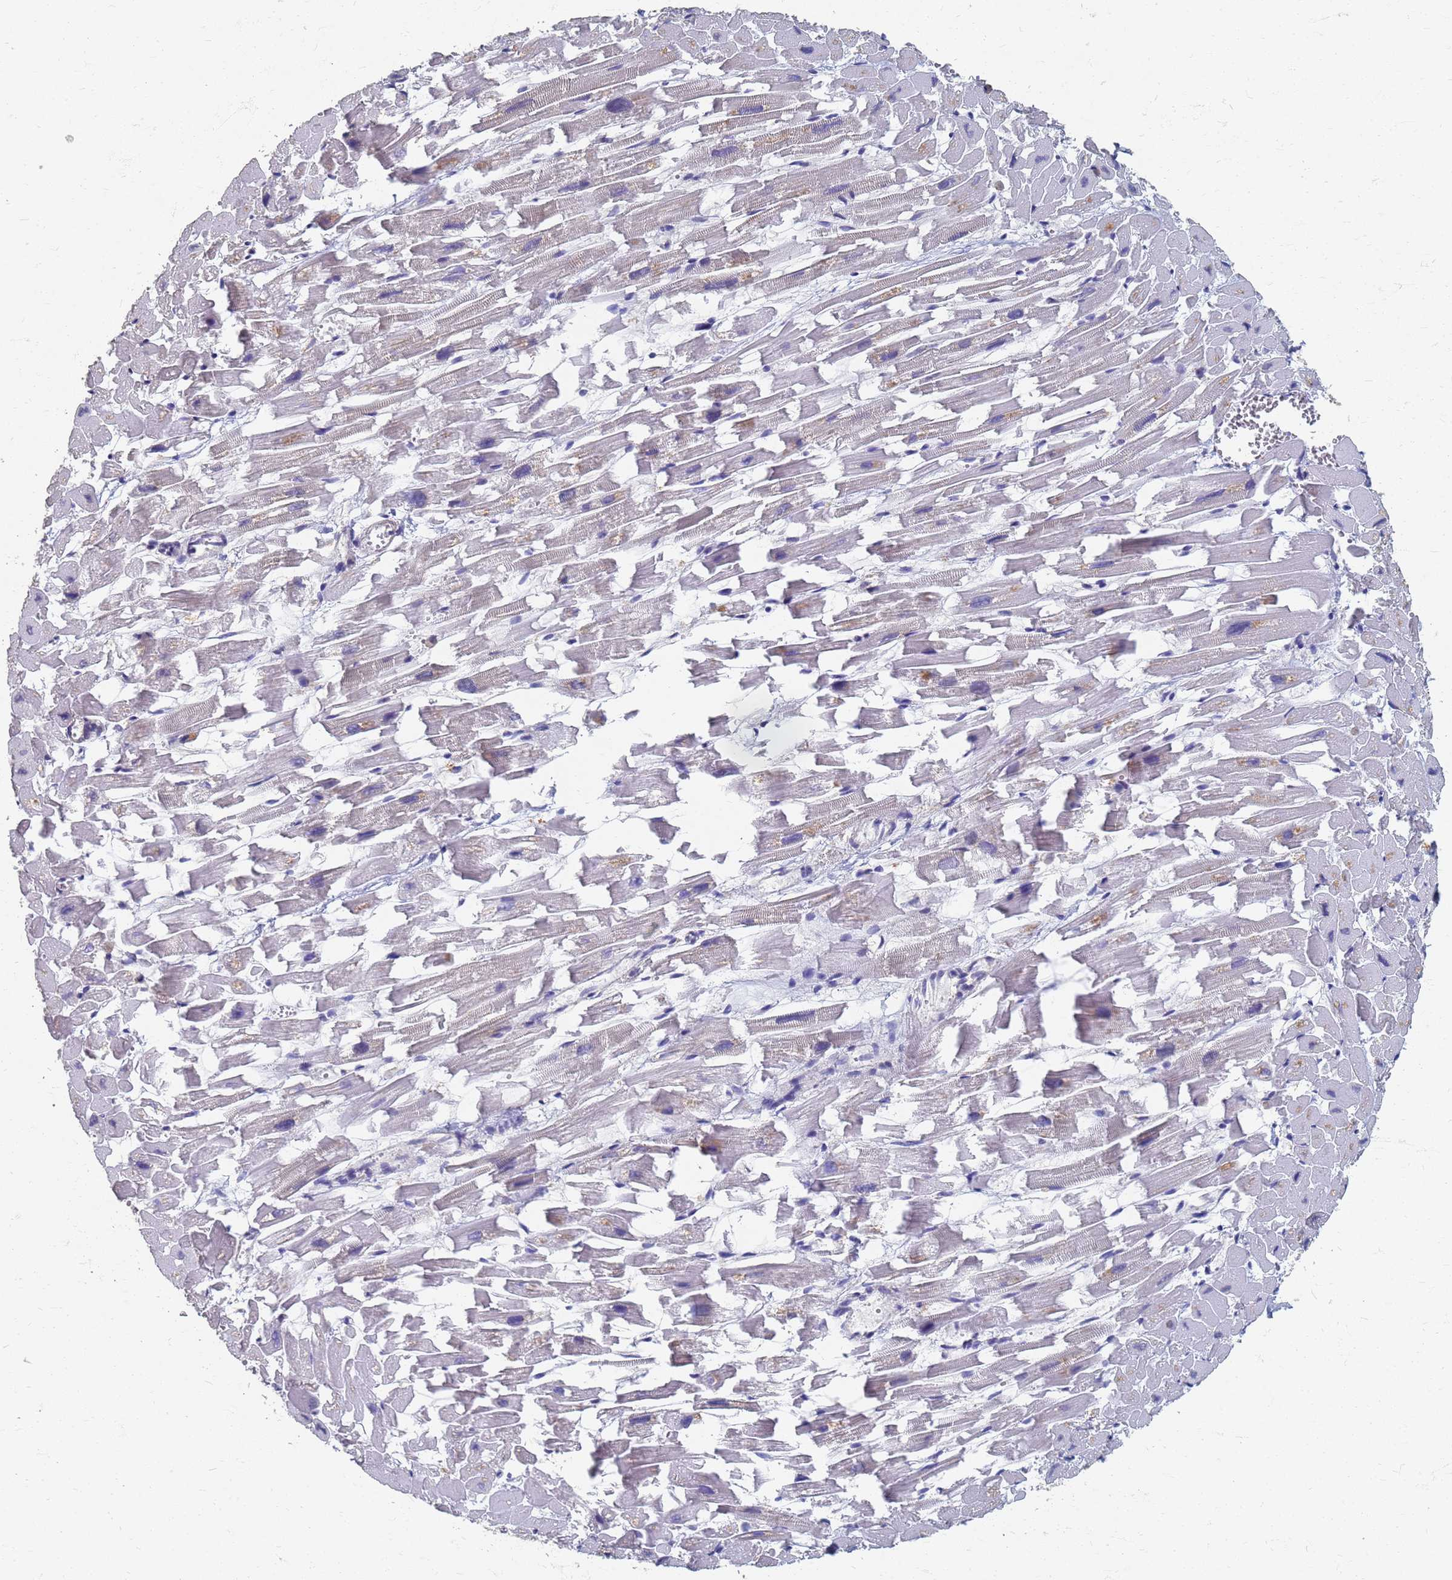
{"staining": {"intensity": "negative", "quantity": "none", "location": "none"}, "tissue": "heart muscle", "cell_type": "Cardiomyocytes", "image_type": "normal", "snomed": [{"axis": "morphology", "description": "Normal tissue, NOS"}, {"axis": "topography", "description": "Heart"}], "caption": "IHC of benign human heart muscle demonstrates no staining in cardiomyocytes. (DAB (3,3'-diaminobenzidine) IHC visualized using brightfield microscopy, high magnification).", "gene": "KRCC1", "patient": {"sex": "female", "age": 64}}